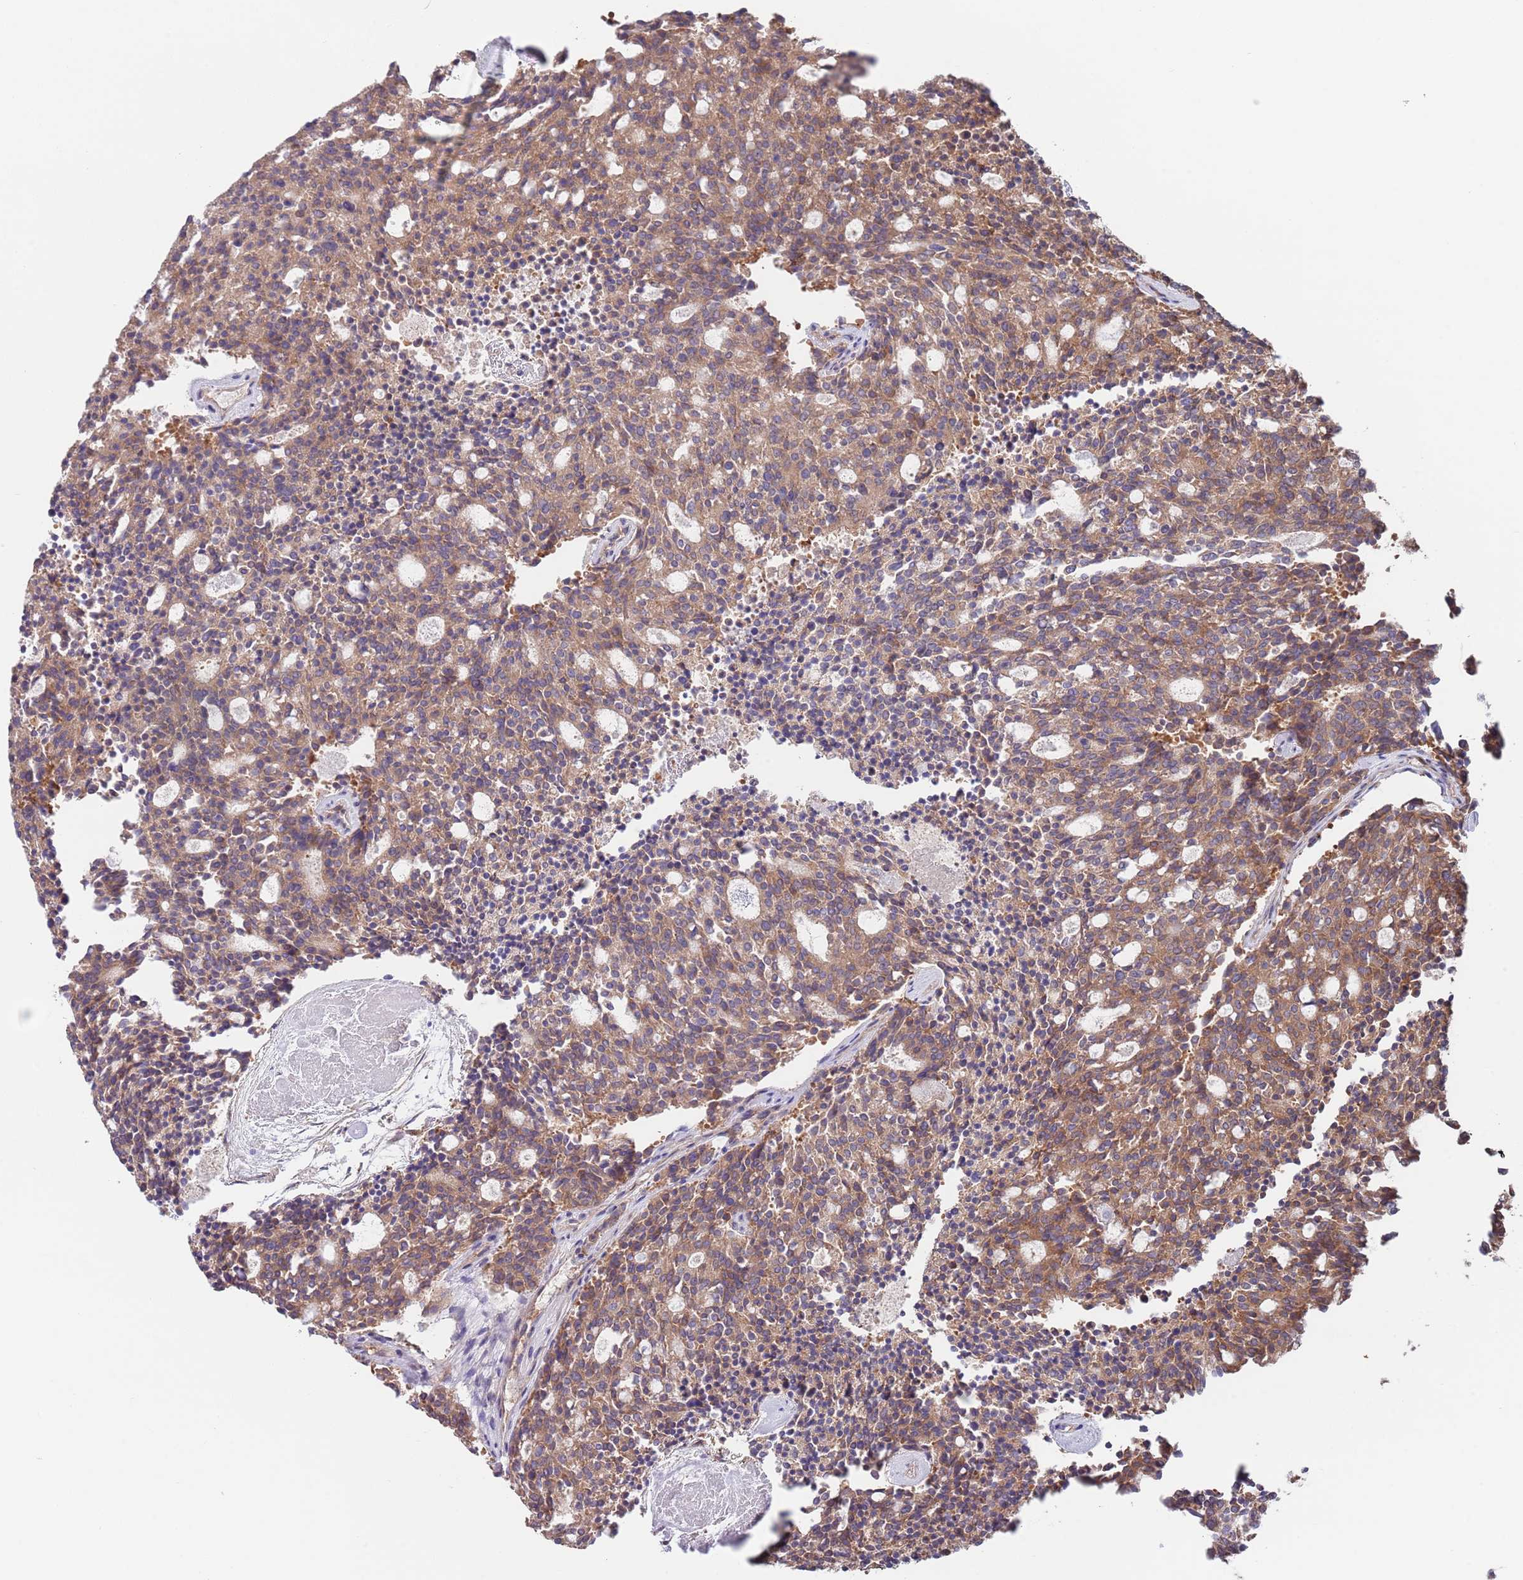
{"staining": {"intensity": "moderate", "quantity": ">75%", "location": "cytoplasmic/membranous"}, "tissue": "carcinoid", "cell_type": "Tumor cells", "image_type": "cancer", "snomed": [{"axis": "morphology", "description": "Carcinoid, malignant, NOS"}, {"axis": "topography", "description": "Pancreas"}], "caption": "DAB (3,3'-diaminobenzidine) immunohistochemical staining of carcinoid (malignant) shows moderate cytoplasmic/membranous protein expression in approximately >75% of tumor cells.", "gene": "EIF3F", "patient": {"sex": "female", "age": 54}}